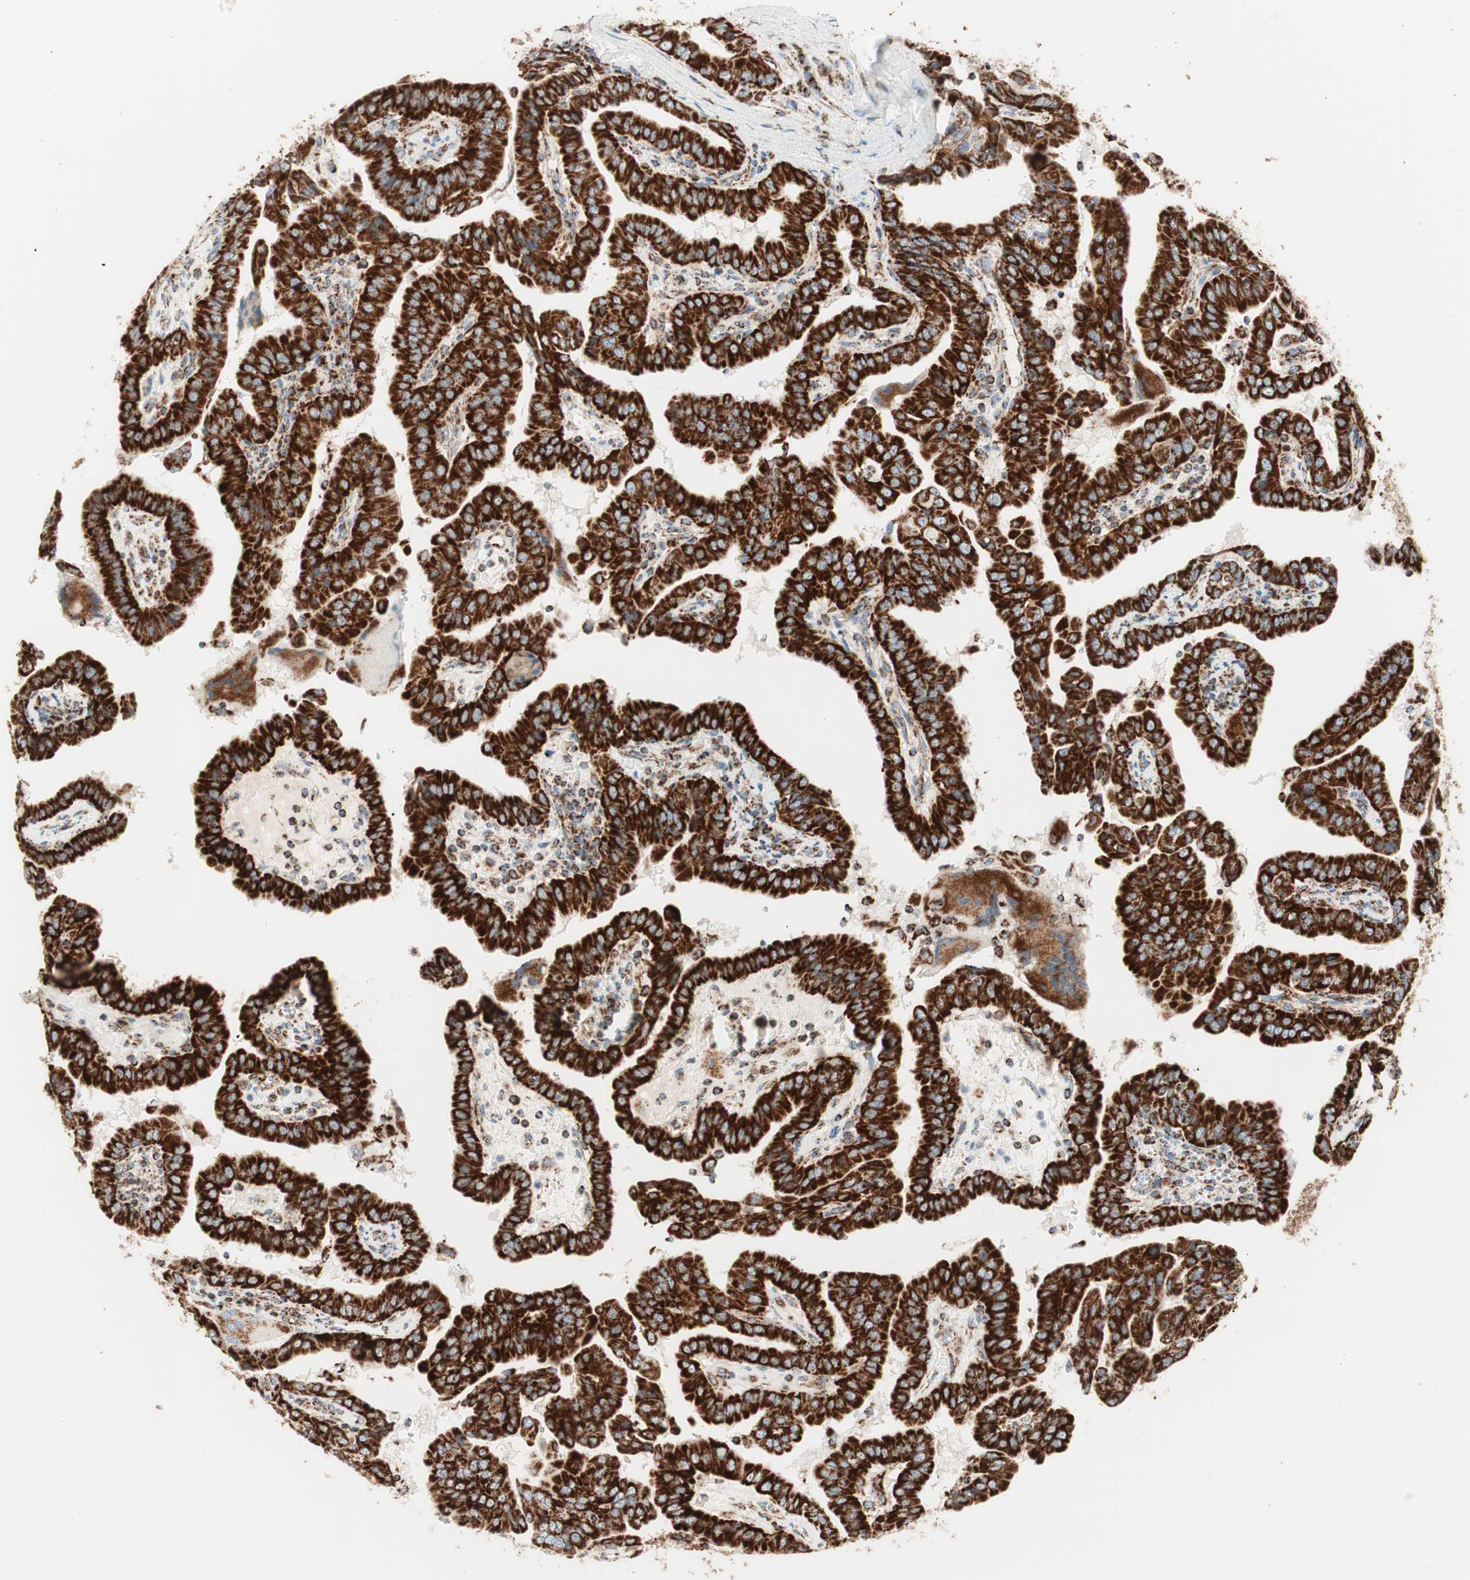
{"staining": {"intensity": "strong", "quantity": ">75%", "location": "cytoplasmic/membranous"}, "tissue": "thyroid cancer", "cell_type": "Tumor cells", "image_type": "cancer", "snomed": [{"axis": "morphology", "description": "Papillary adenocarcinoma, NOS"}, {"axis": "topography", "description": "Thyroid gland"}], "caption": "Thyroid cancer (papillary adenocarcinoma) stained with a protein marker displays strong staining in tumor cells.", "gene": "TOMM20", "patient": {"sex": "male", "age": 33}}